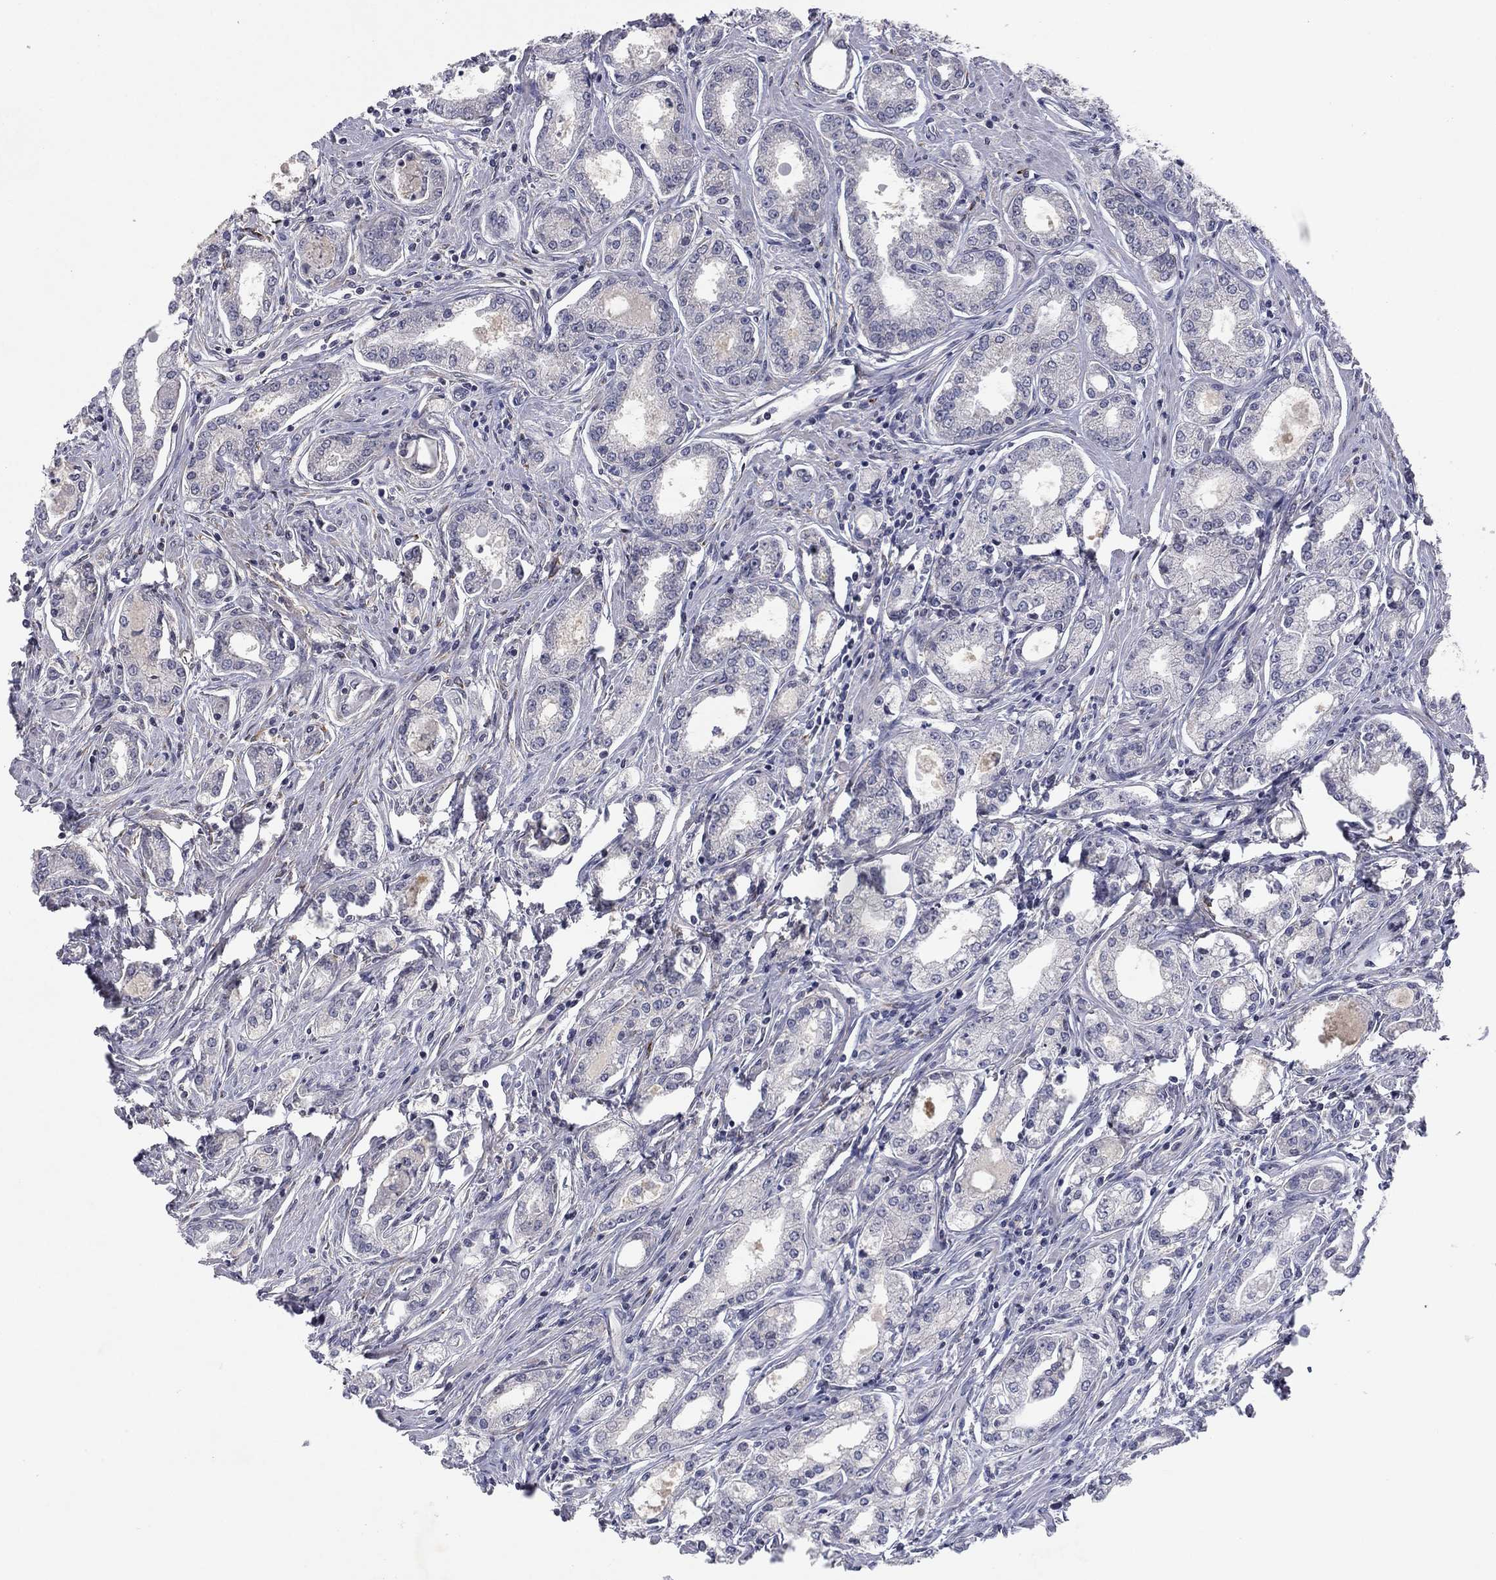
{"staining": {"intensity": "negative", "quantity": "none", "location": "none"}, "tissue": "prostate cancer", "cell_type": "Tumor cells", "image_type": "cancer", "snomed": [{"axis": "morphology", "description": "Adenocarcinoma, NOS"}, {"axis": "morphology", "description": "Adenocarcinoma, High grade"}, {"axis": "topography", "description": "Prostate"}], "caption": "This is a histopathology image of IHC staining of prostate cancer (adenocarcinoma), which shows no expression in tumor cells. (Immunohistochemistry (ihc), brightfield microscopy, high magnification).", "gene": "PTGDS", "patient": {"sex": "male", "age": 70}}